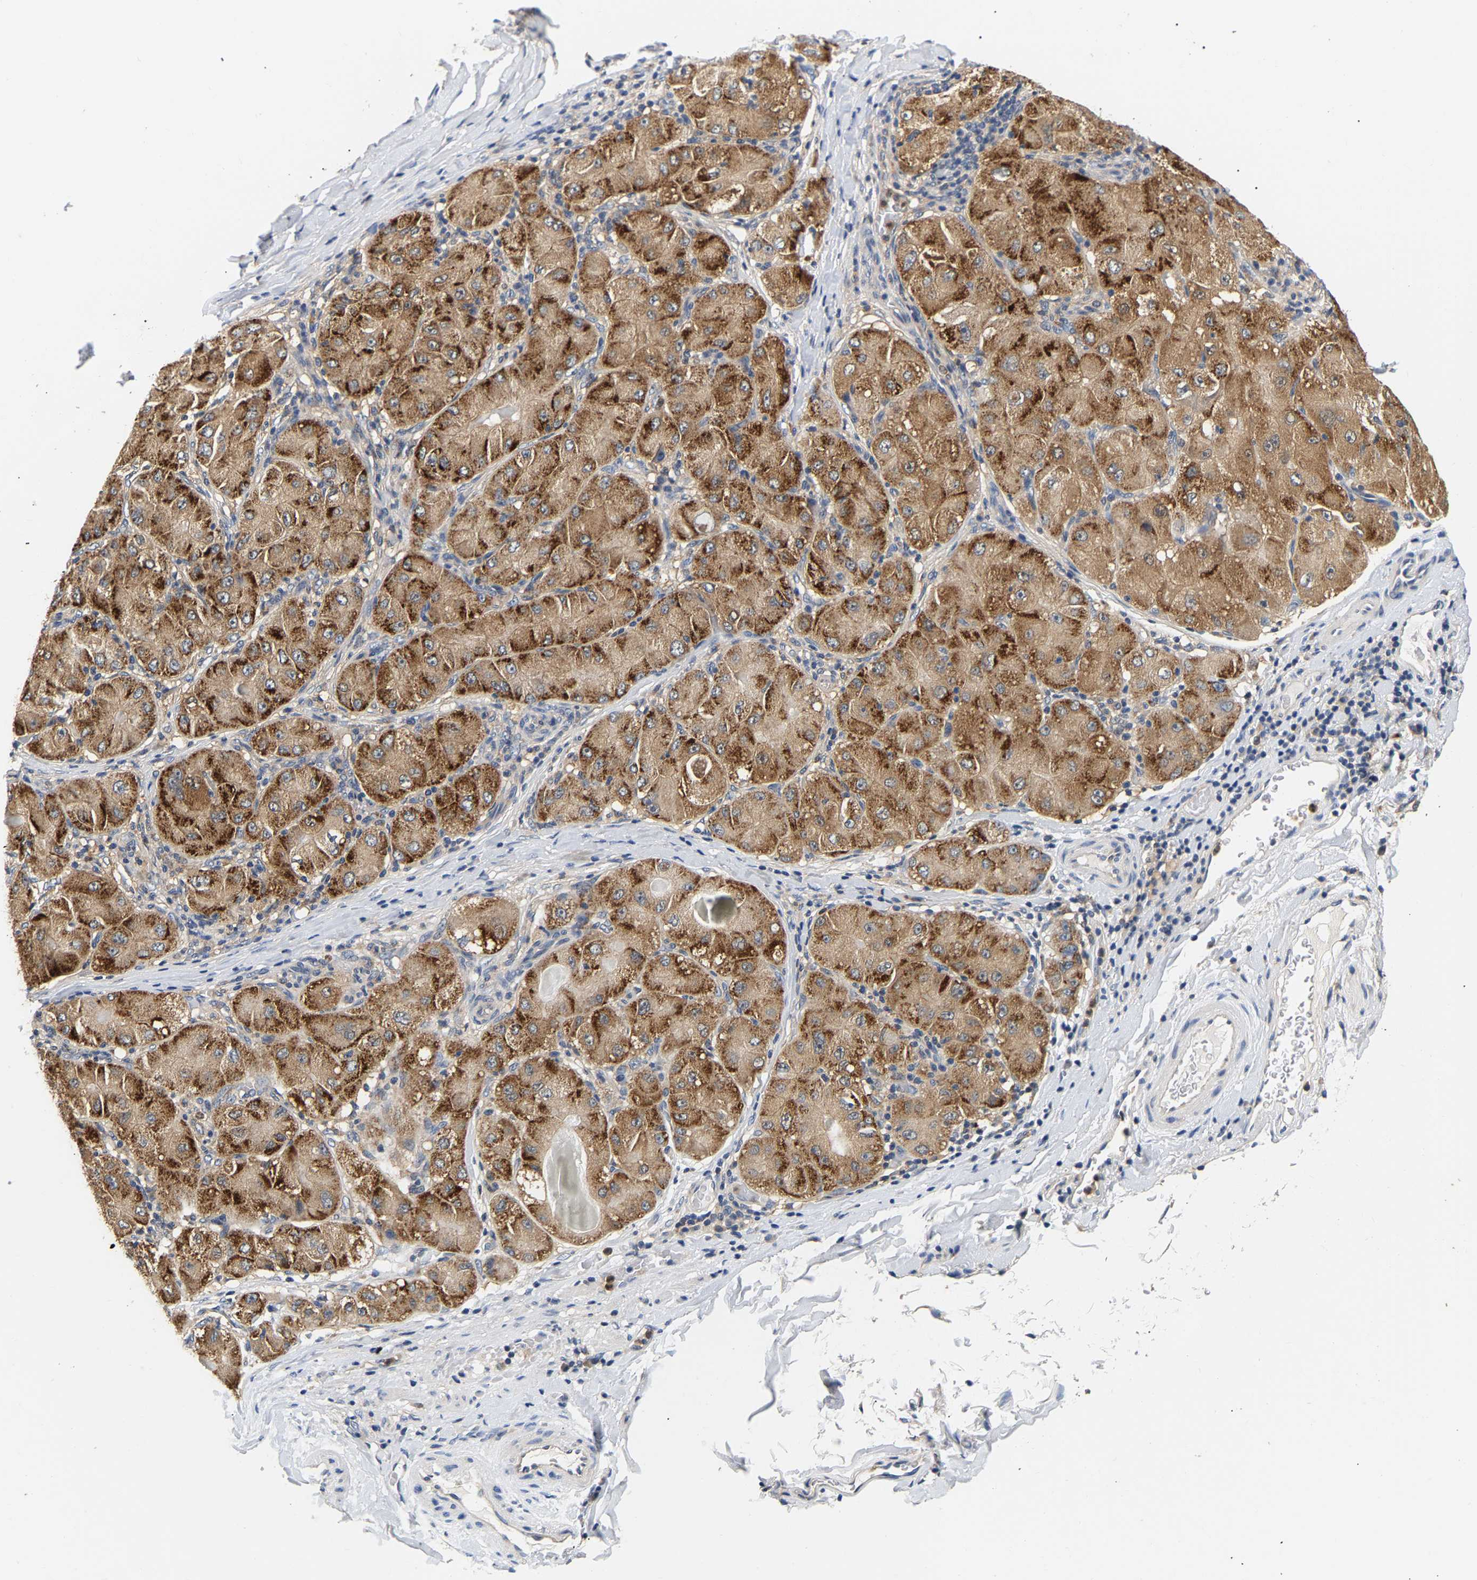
{"staining": {"intensity": "strong", "quantity": ">75%", "location": "cytoplasmic/membranous"}, "tissue": "liver cancer", "cell_type": "Tumor cells", "image_type": "cancer", "snomed": [{"axis": "morphology", "description": "Carcinoma, Hepatocellular, NOS"}, {"axis": "topography", "description": "Liver"}], "caption": "Immunohistochemical staining of human liver cancer (hepatocellular carcinoma) reveals high levels of strong cytoplasmic/membranous protein positivity in about >75% of tumor cells.", "gene": "PPID", "patient": {"sex": "male", "age": 80}}